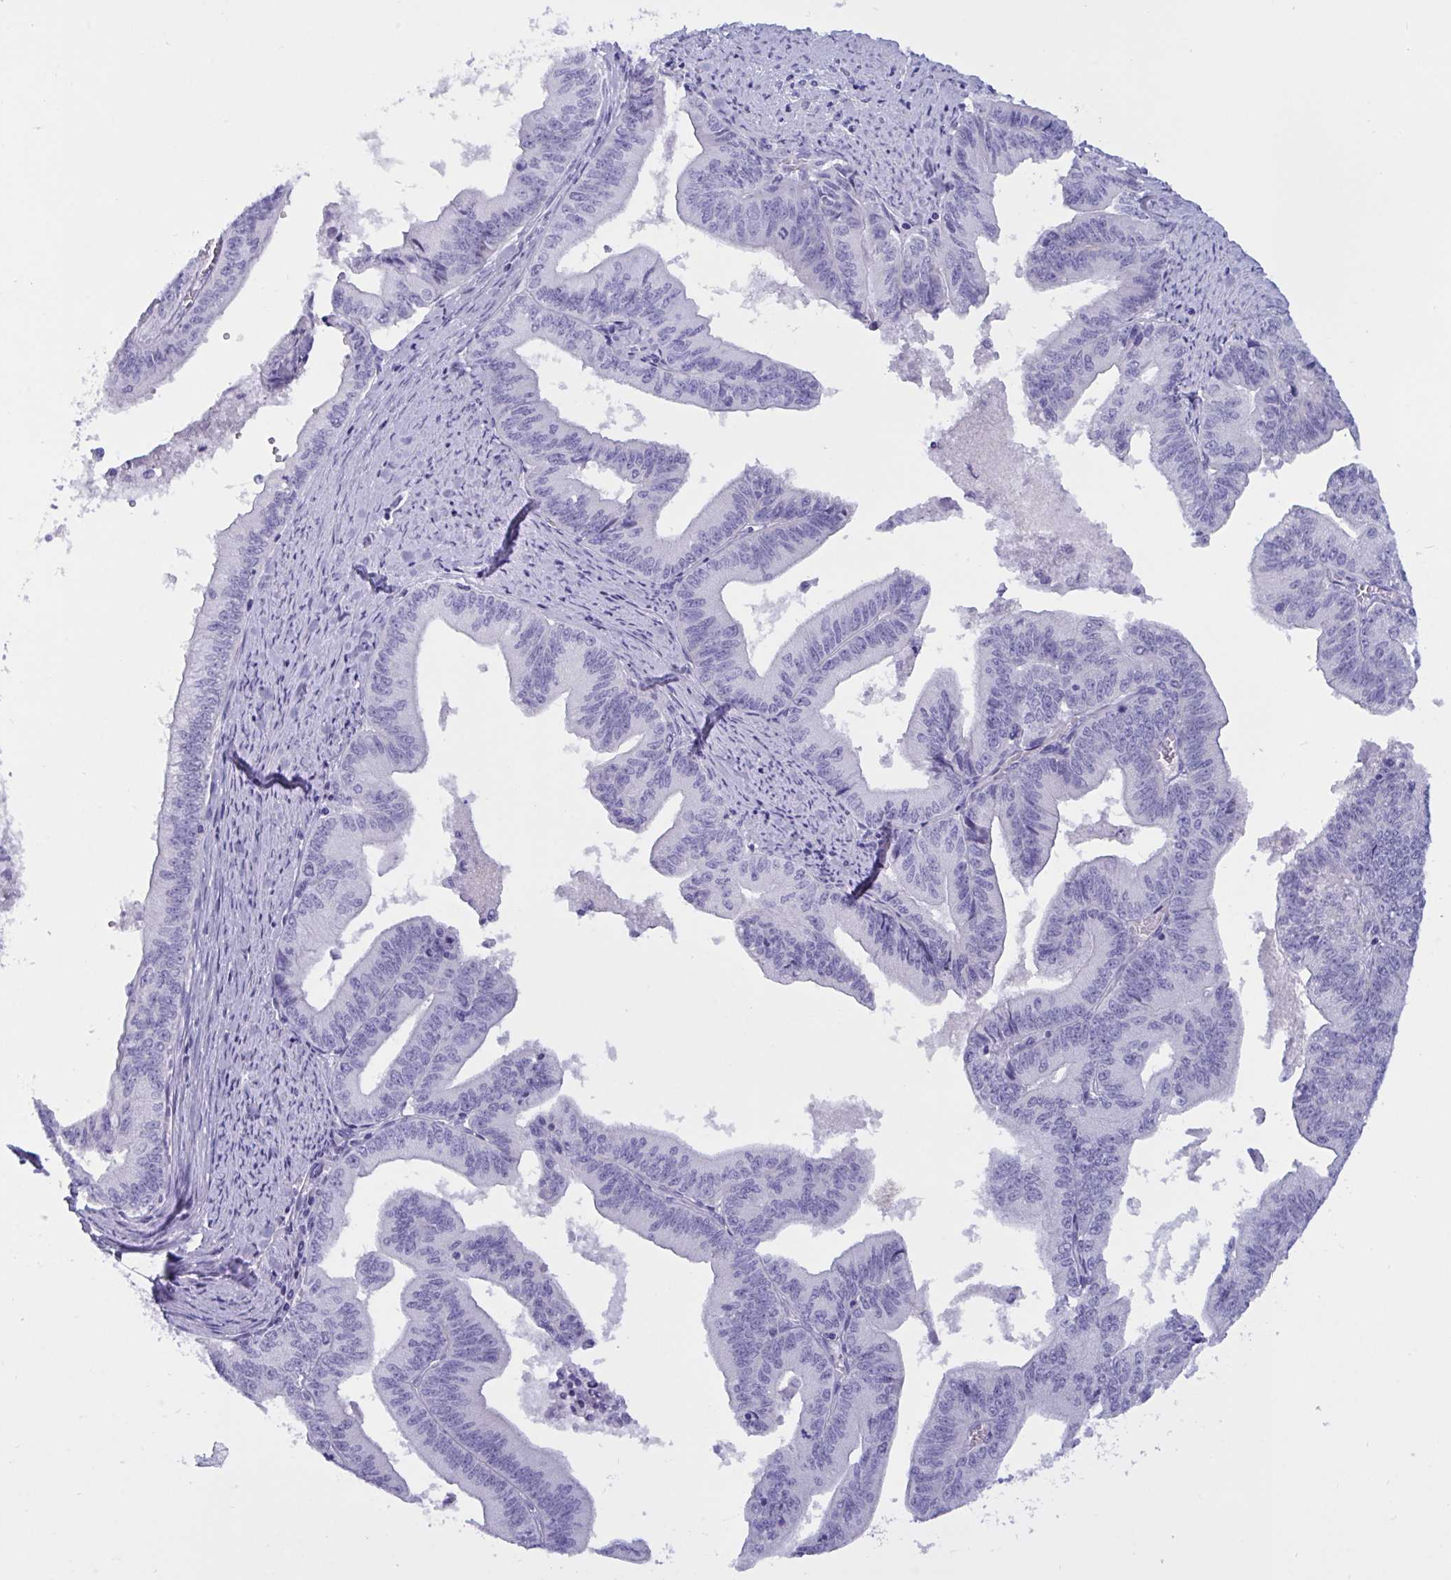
{"staining": {"intensity": "negative", "quantity": "none", "location": "none"}, "tissue": "endometrial cancer", "cell_type": "Tumor cells", "image_type": "cancer", "snomed": [{"axis": "morphology", "description": "Adenocarcinoma, NOS"}, {"axis": "topography", "description": "Endometrium"}], "caption": "Immunohistochemistry (IHC) photomicrograph of neoplastic tissue: endometrial adenocarcinoma stained with DAB (3,3'-diaminobenzidine) demonstrates no significant protein positivity in tumor cells.", "gene": "OXLD1", "patient": {"sex": "female", "age": 65}}